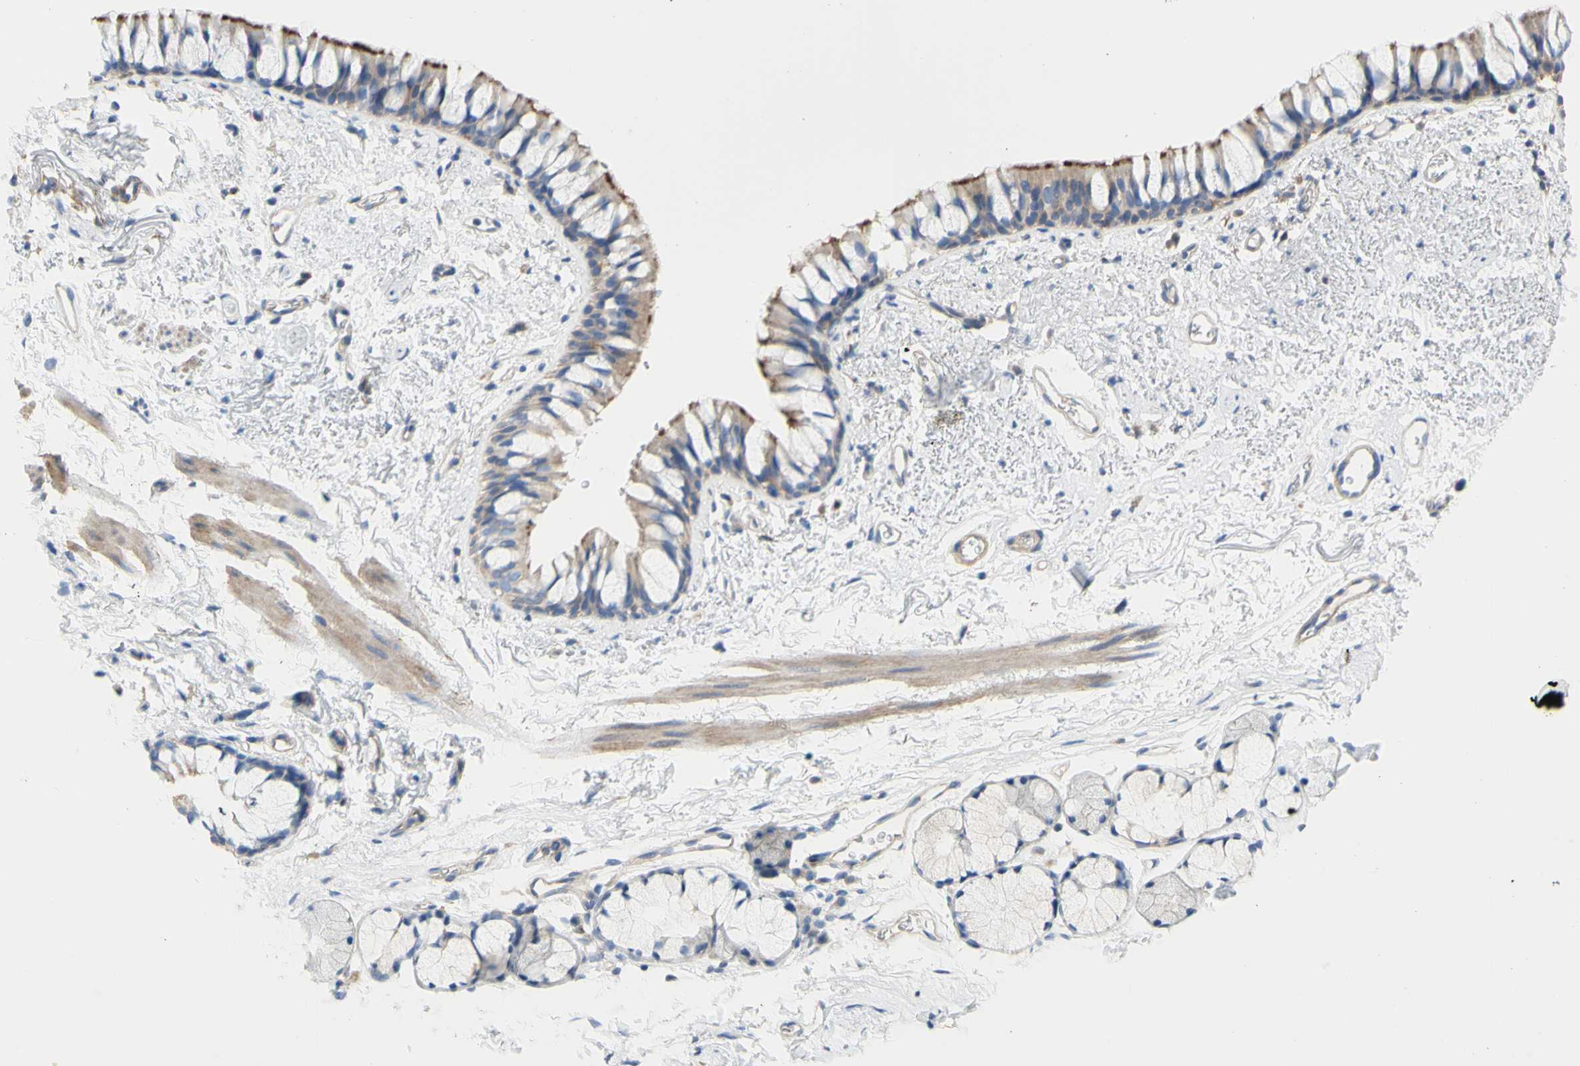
{"staining": {"intensity": "negative", "quantity": "none", "location": "none"}, "tissue": "adipose tissue", "cell_type": "Adipocytes", "image_type": "normal", "snomed": [{"axis": "morphology", "description": "Normal tissue, NOS"}, {"axis": "topography", "description": "Bronchus"}], "caption": "High power microscopy micrograph of an IHC histopathology image of benign adipose tissue, revealing no significant expression in adipocytes.", "gene": "RETREG2", "patient": {"sex": "female", "age": 73}}